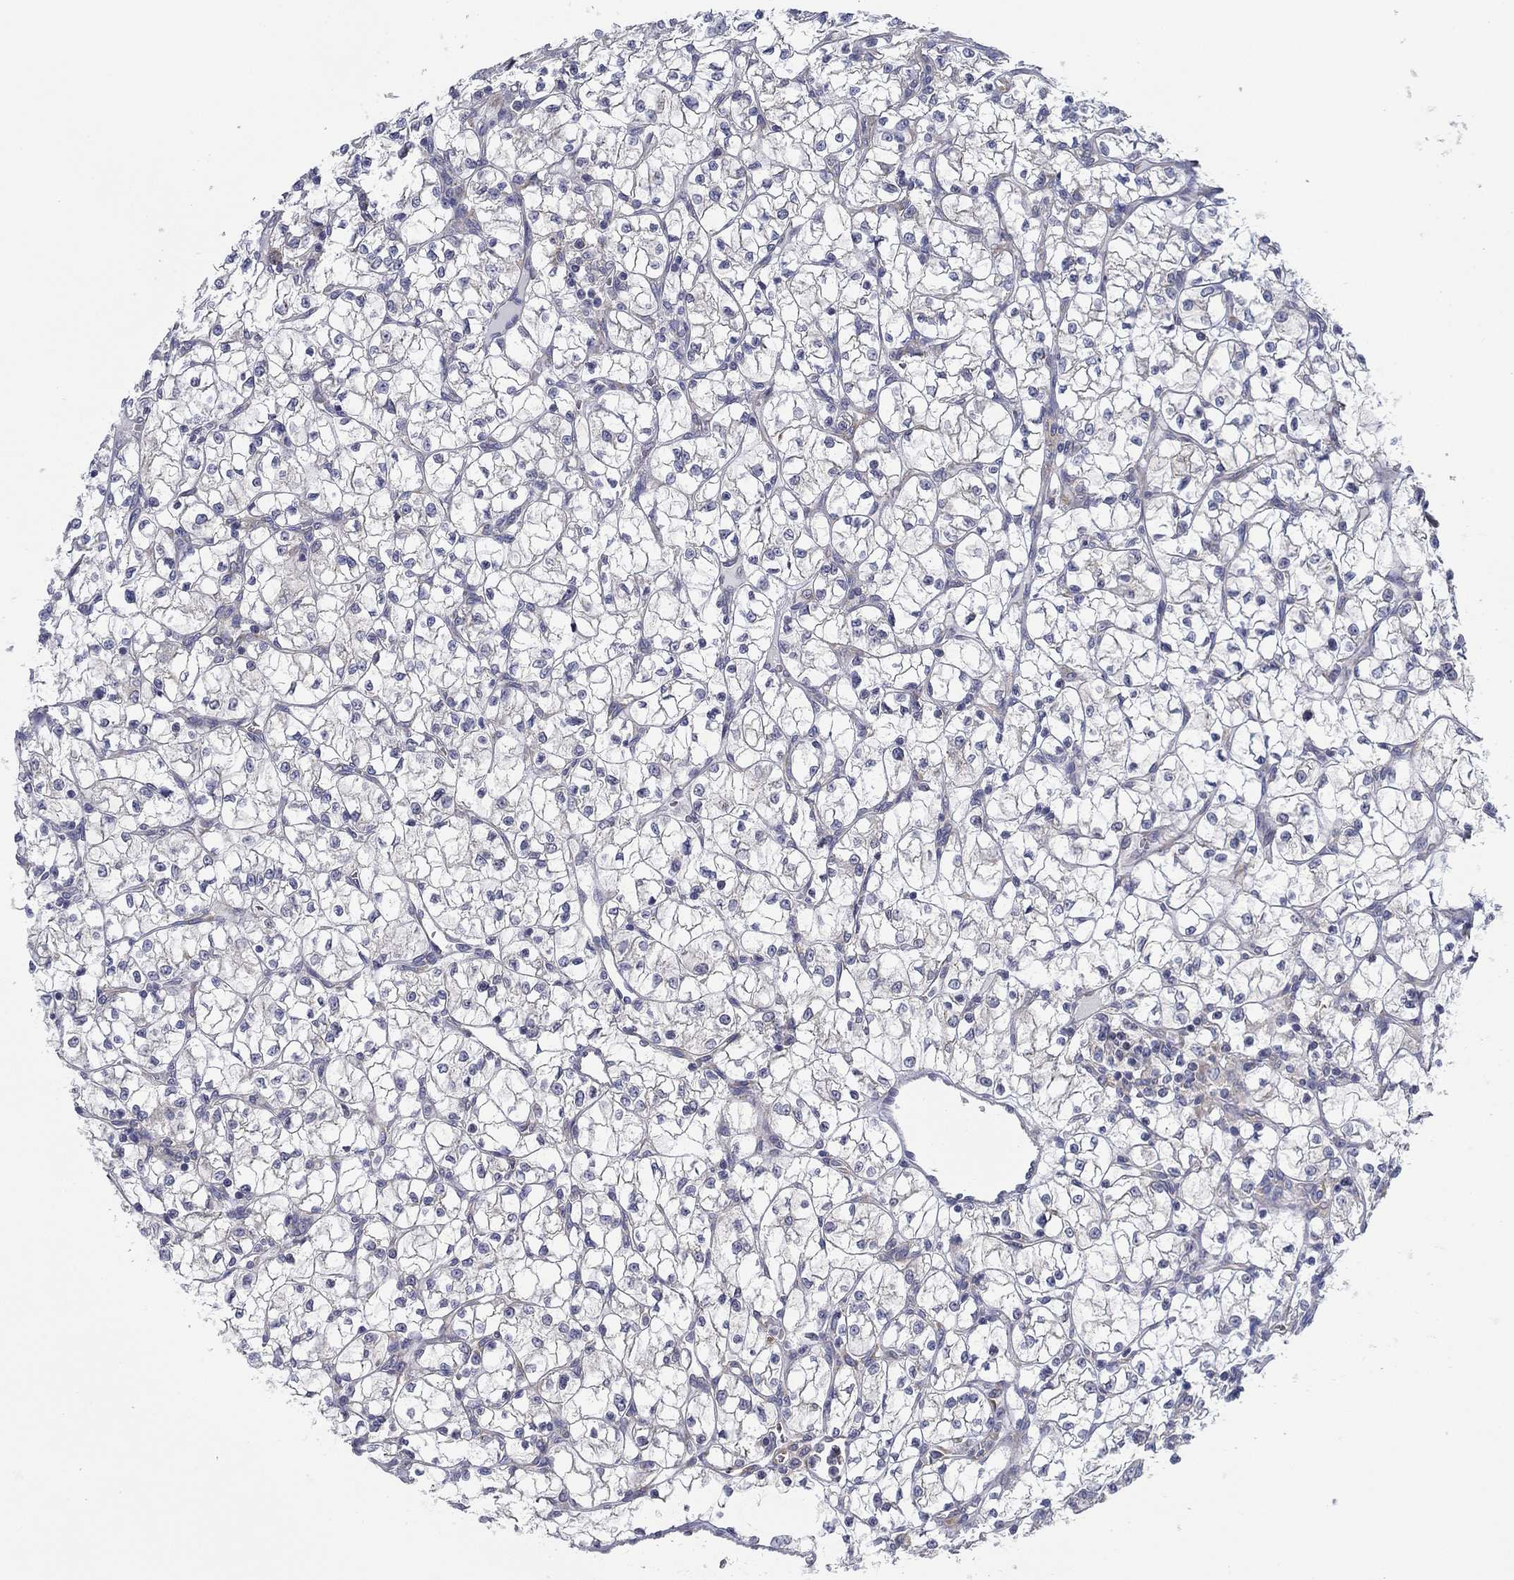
{"staining": {"intensity": "negative", "quantity": "none", "location": "none"}, "tissue": "renal cancer", "cell_type": "Tumor cells", "image_type": "cancer", "snomed": [{"axis": "morphology", "description": "Adenocarcinoma, NOS"}, {"axis": "topography", "description": "Kidney"}], "caption": "The image shows no staining of tumor cells in renal cancer (adenocarcinoma). (DAB IHC visualized using brightfield microscopy, high magnification).", "gene": "FXR1", "patient": {"sex": "female", "age": 64}}